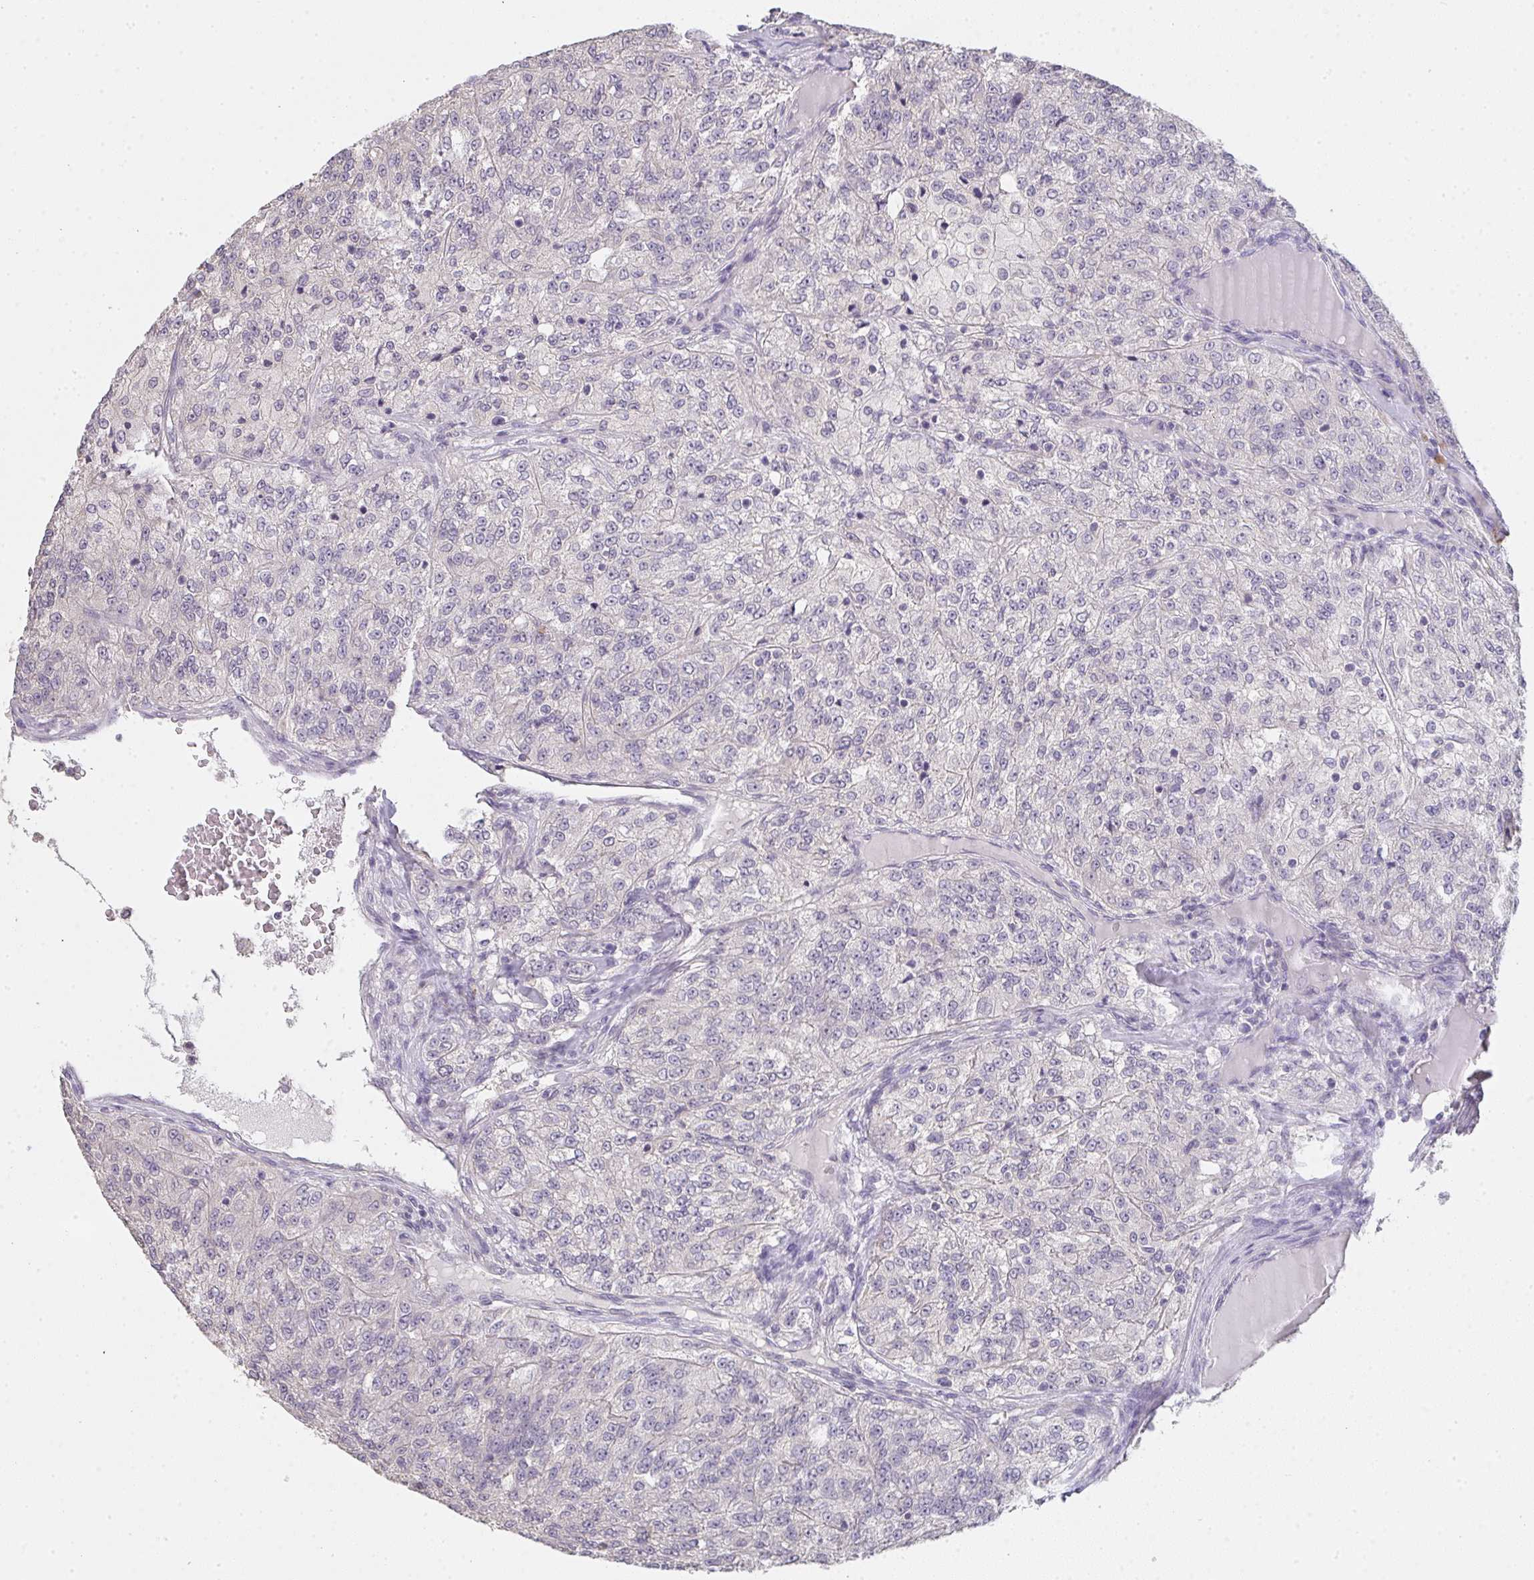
{"staining": {"intensity": "weak", "quantity": "<25%", "location": "cytoplasmic/membranous"}, "tissue": "renal cancer", "cell_type": "Tumor cells", "image_type": "cancer", "snomed": [{"axis": "morphology", "description": "Adenocarcinoma, NOS"}, {"axis": "topography", "description": "Kidney"}], "caption": "High magnification brightfield microscopy of renal cancer stained with DAB (brown) and counterstained with hematoxylin (blue): tumor cells show no significant staining. (DAB (3,3'-diaminobenzidine) IHC visualized using brightfield microscopy, high magnification).", "gene": "TMEM219", "patient": {"sex": "female", "age": 63}}